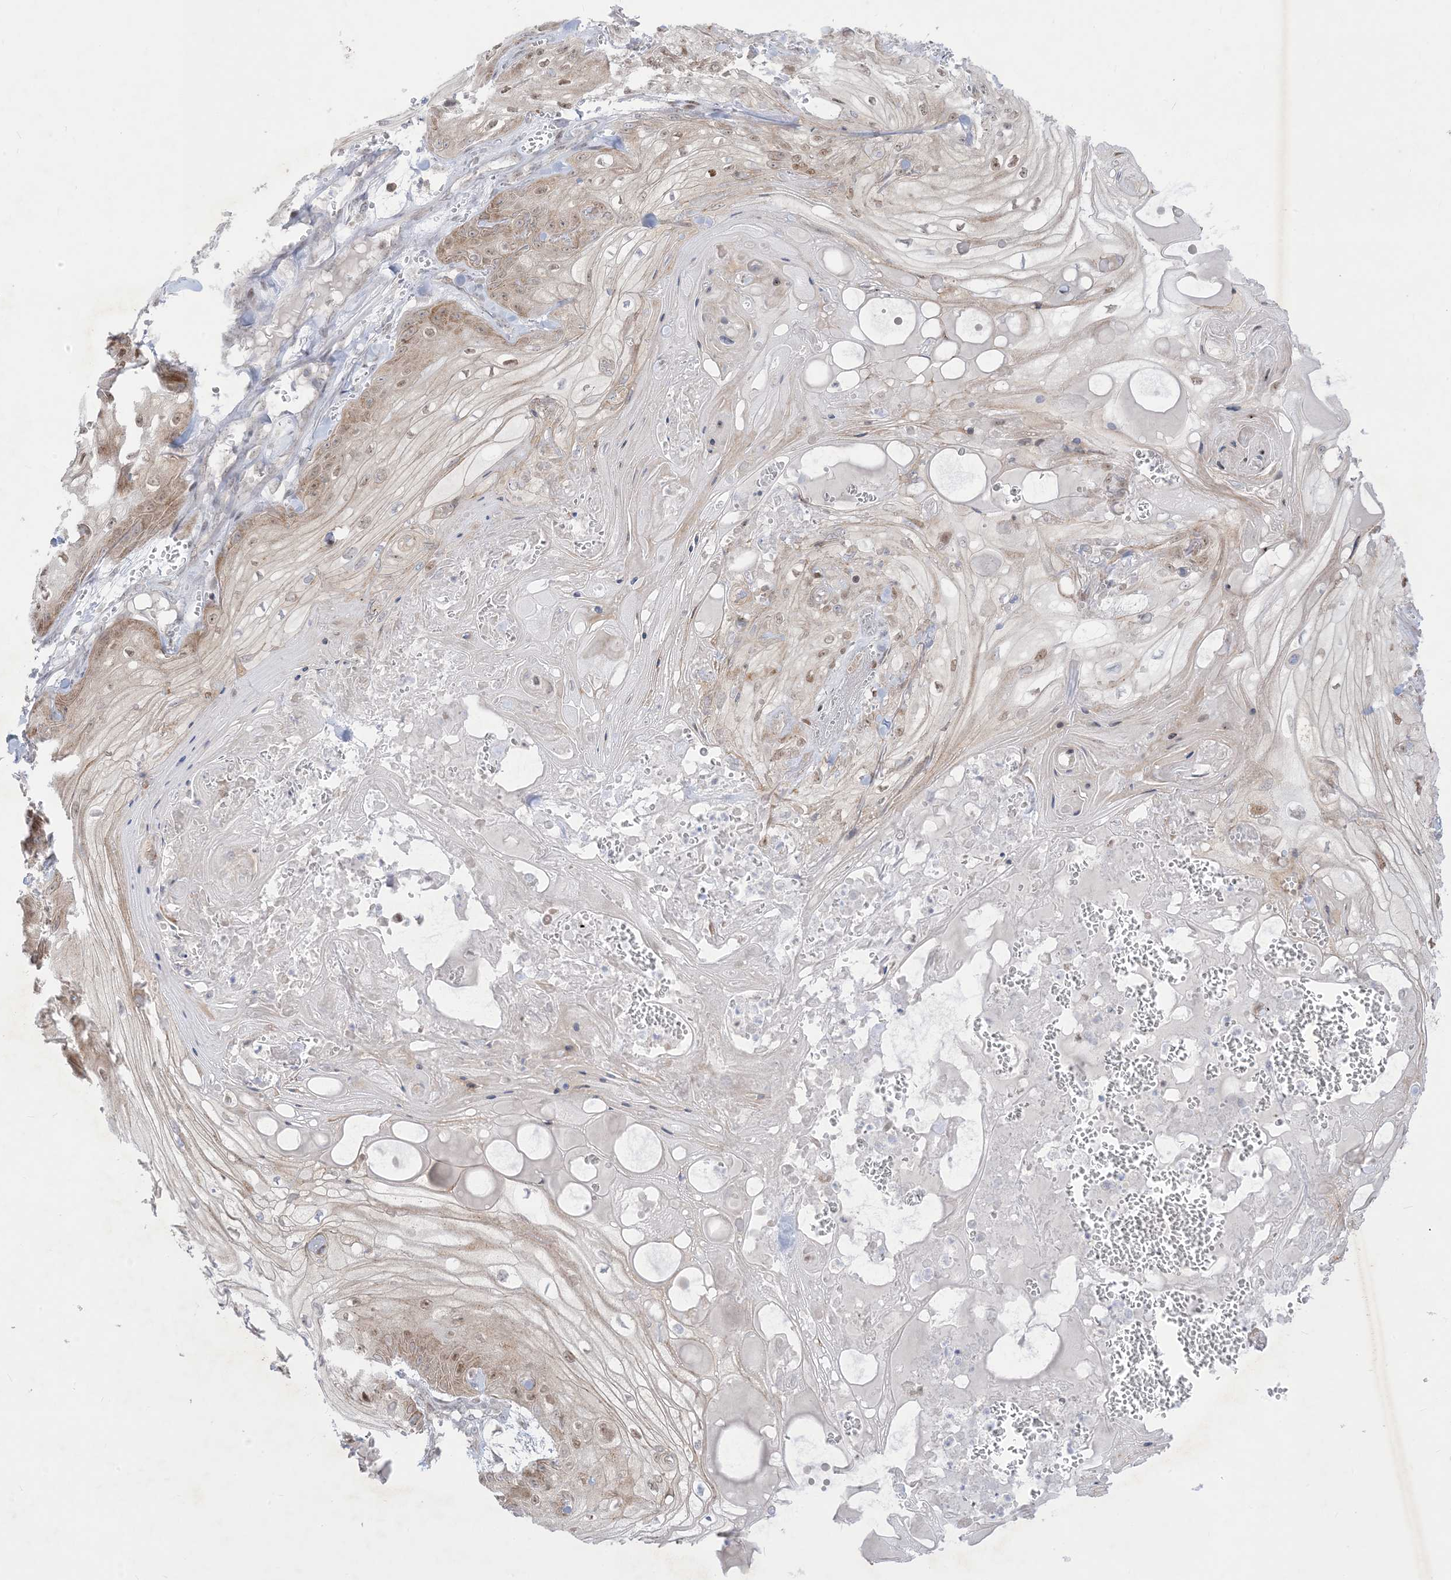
{"staining": {"intensity": "weak", "quantity": ">75%", "location": "nuclear"}, "tissue": "skin cancer", "cell_type": "Tumor cells", "image_type": "cancer", "snomed": [{"axis": "morphology", "description": "Squamous cell carcinoma, NOS"}, {"axis": "topography", "description": "Skin"}], "caption": "Skin squamous cell carcinoma stained with DAB (3,3'-diaminobenzidine) immunohistochemistry (IHC) reveals low levels of weak nuclear expression in approximately >75% of tumor cells.", "gene": "BHLHE40", "patient": {"sex": "male", "age": 74}}